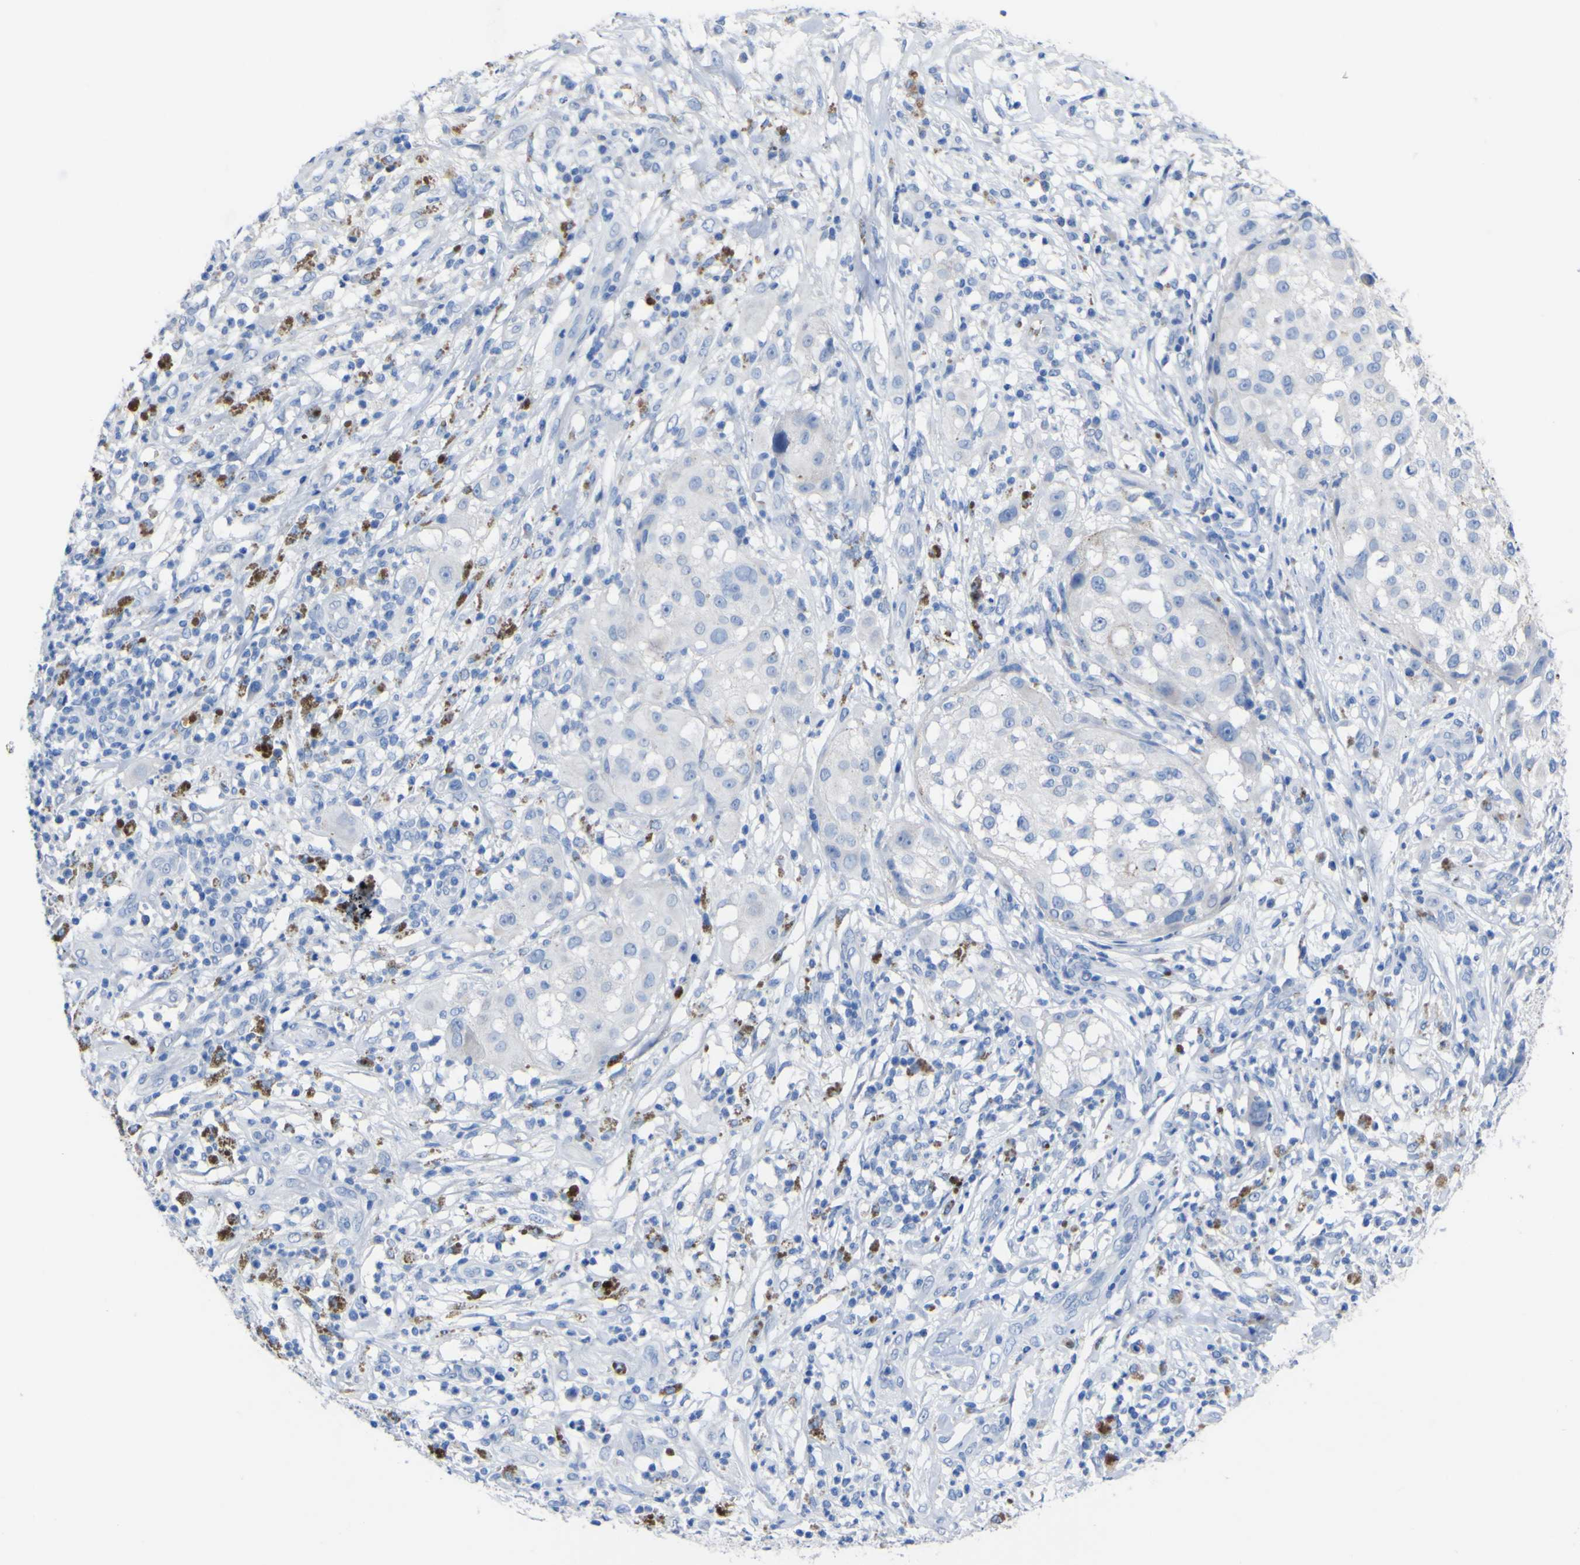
{"staining": {"intensity": "negative", "quantity": "none", "location": "none"}, "tissue": "melanoma", "cell_type": "Tumor cells", "image_type": "cancer", "snomed": [{"axis": "morphology", "description": "Necrosis, NOS"}, {"axis": "morphology", "description": "Malignant melanoma, NOS"}, {"axis": "topography", "description": "Skin"}], "caption": "This photomicrograph is of melanoma stained with immunohistochemistry to label a protein in brown with the nuclei are counter-stained blue. There is no expression in tumor cells.", "gene": "GCM1", "patient": {"sex": "female", "age": 87}}